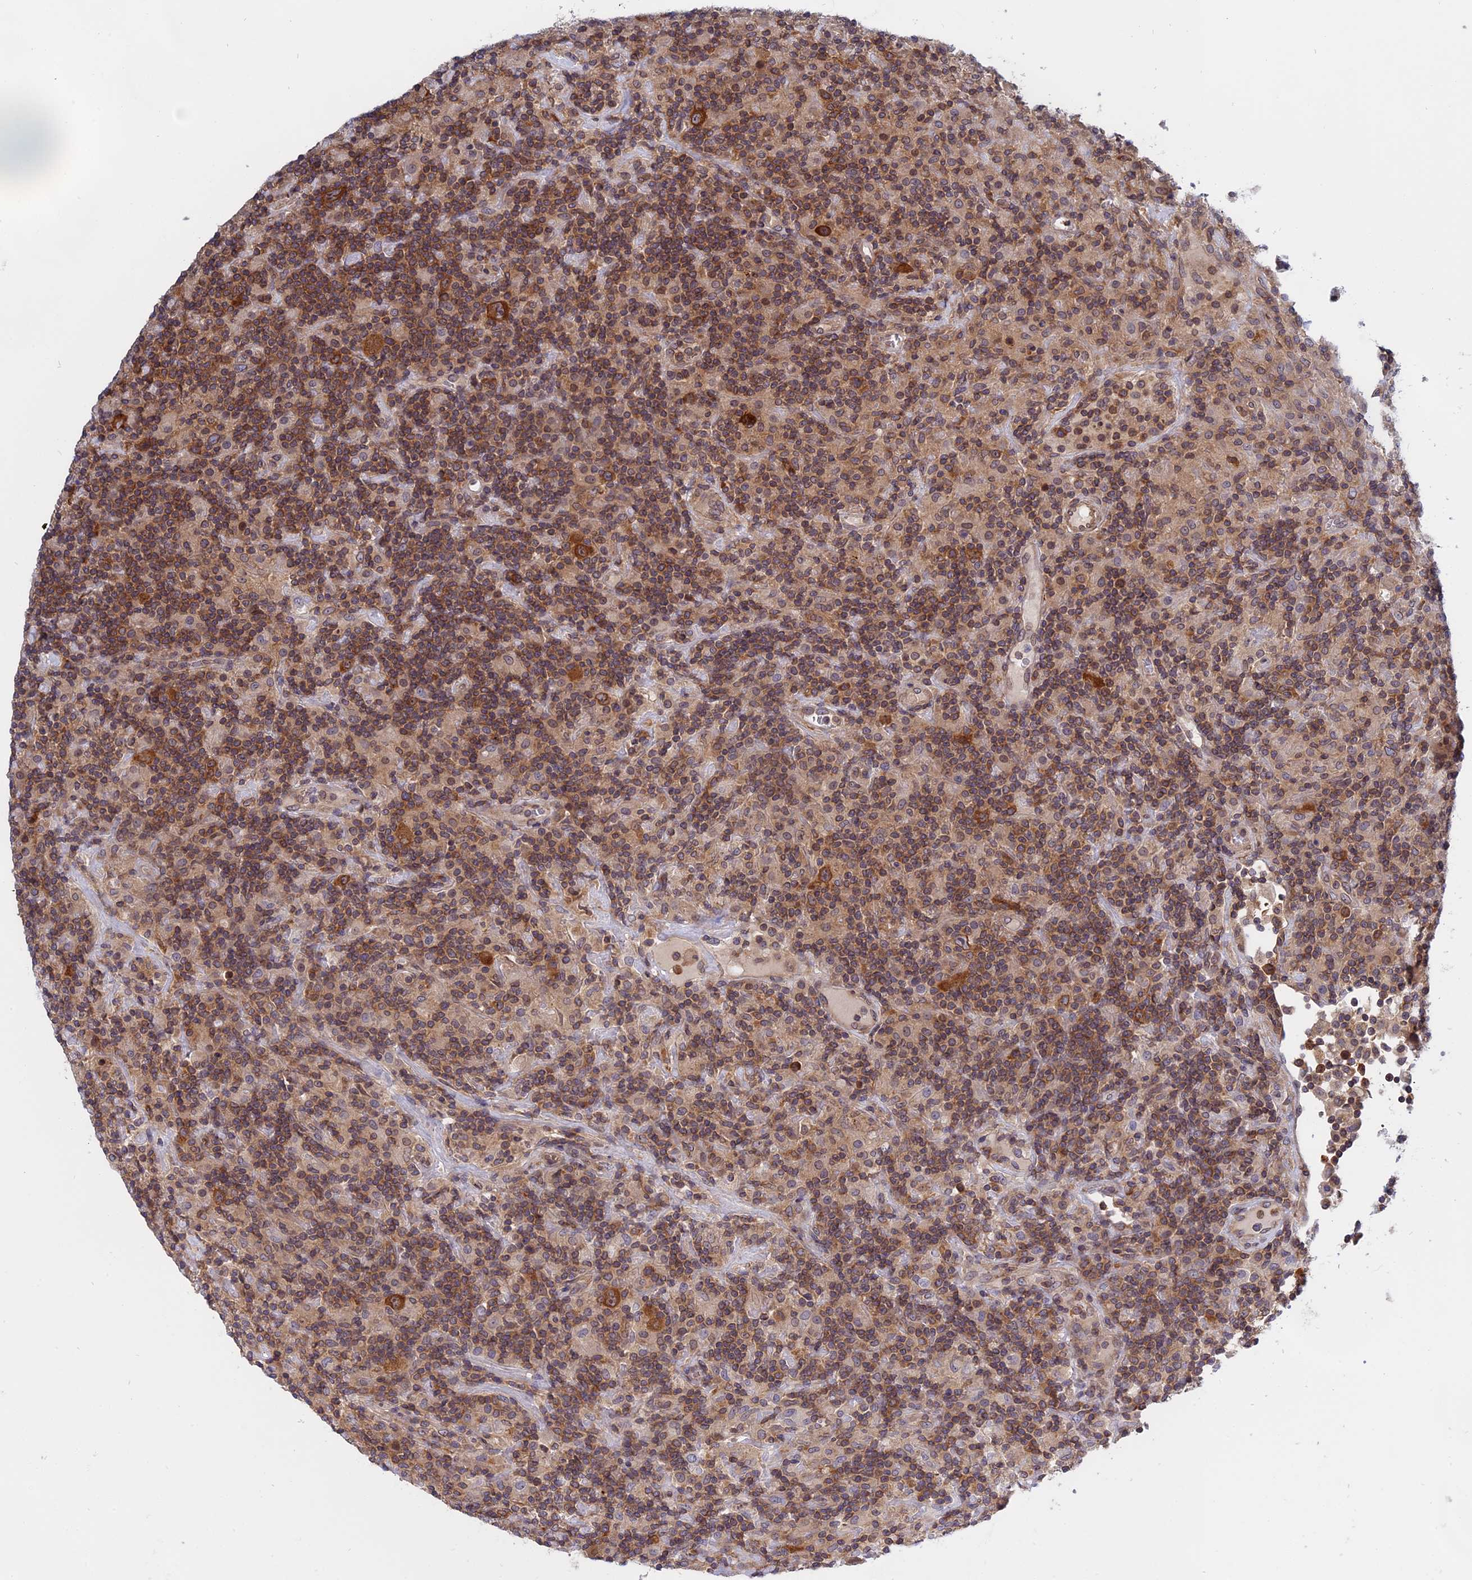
{"staining": {"intensity": "strong", "quantity": ">75%", "location": "cytoplasmic/membranous"}, "tissue": "lymphoma", "cell_type": "Tumor cells", "image_type": "cancer", "snomed": [{"axis": "morphology", "description": "Hodgkin's disease, NOS"}, {"axis": "topography", "description": "Lymph node"}], "caption": "Strong cytoplasmic/membranous expression is present in approximately >75% of tumor cells in lymphoma.", "gene": "NAA10", "patient": {"sex": "male", "age": 70}}